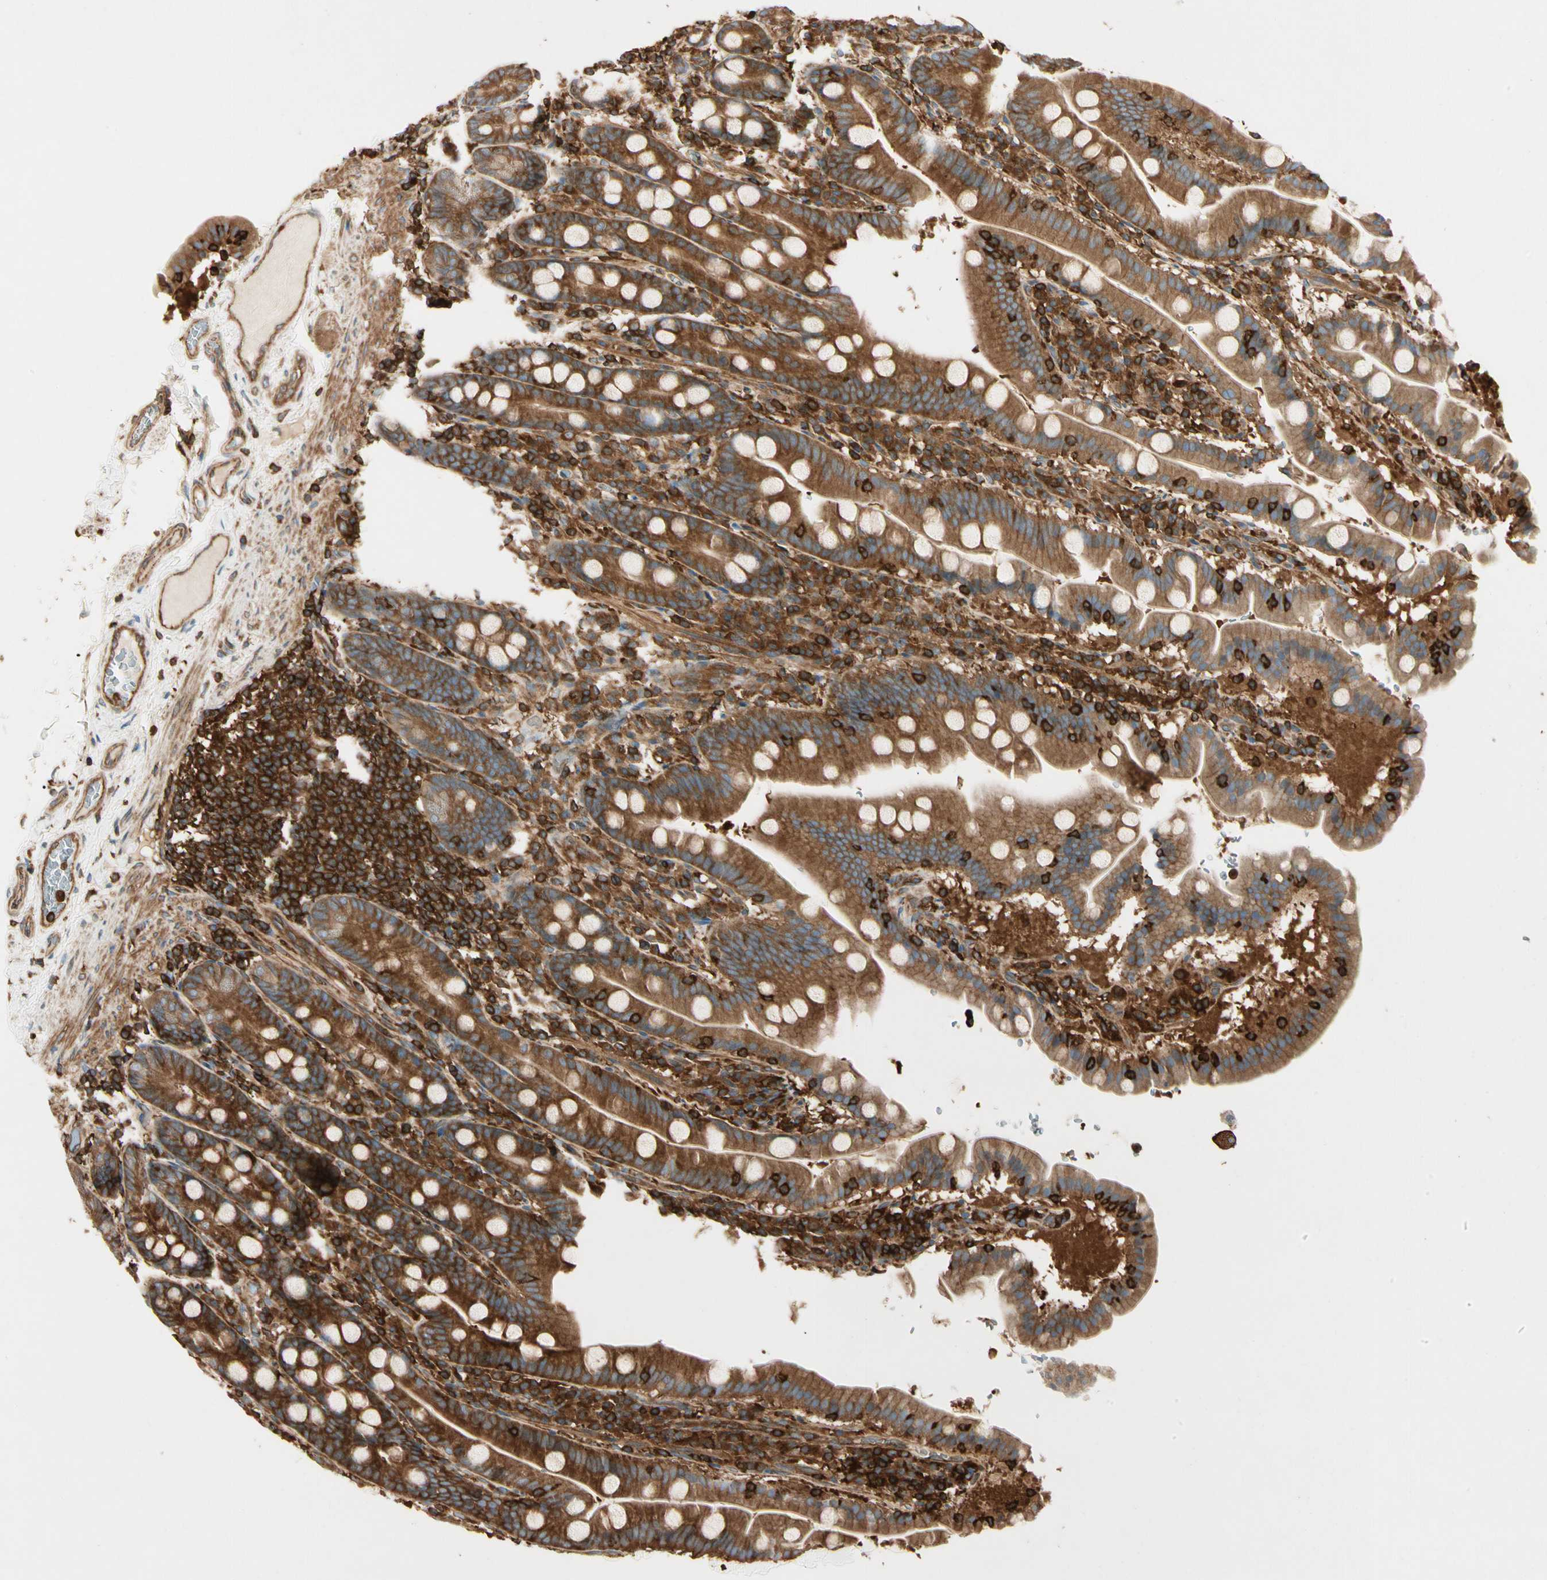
{"staining": {"intensity": "strong", "quantity": ">75%", "location": "cytoplasmic/membranous"}, "tissue": "duodenum", "cell_type": "Glandular cells", "image_type": "normal", "snomed": [{"axis": "morphology", "description": "Normal tissue, NOS"}, {"axis": "topography", "description": "Duodenum"}], "caption": "Immunohistochemical staining of benign human duodenum demonstrates strong cytoplasmic/membranous protein expression in approximately >75% of glandular cells.", "gene": "ARPC2", "patient": {"sex": "male", "age": 50}}